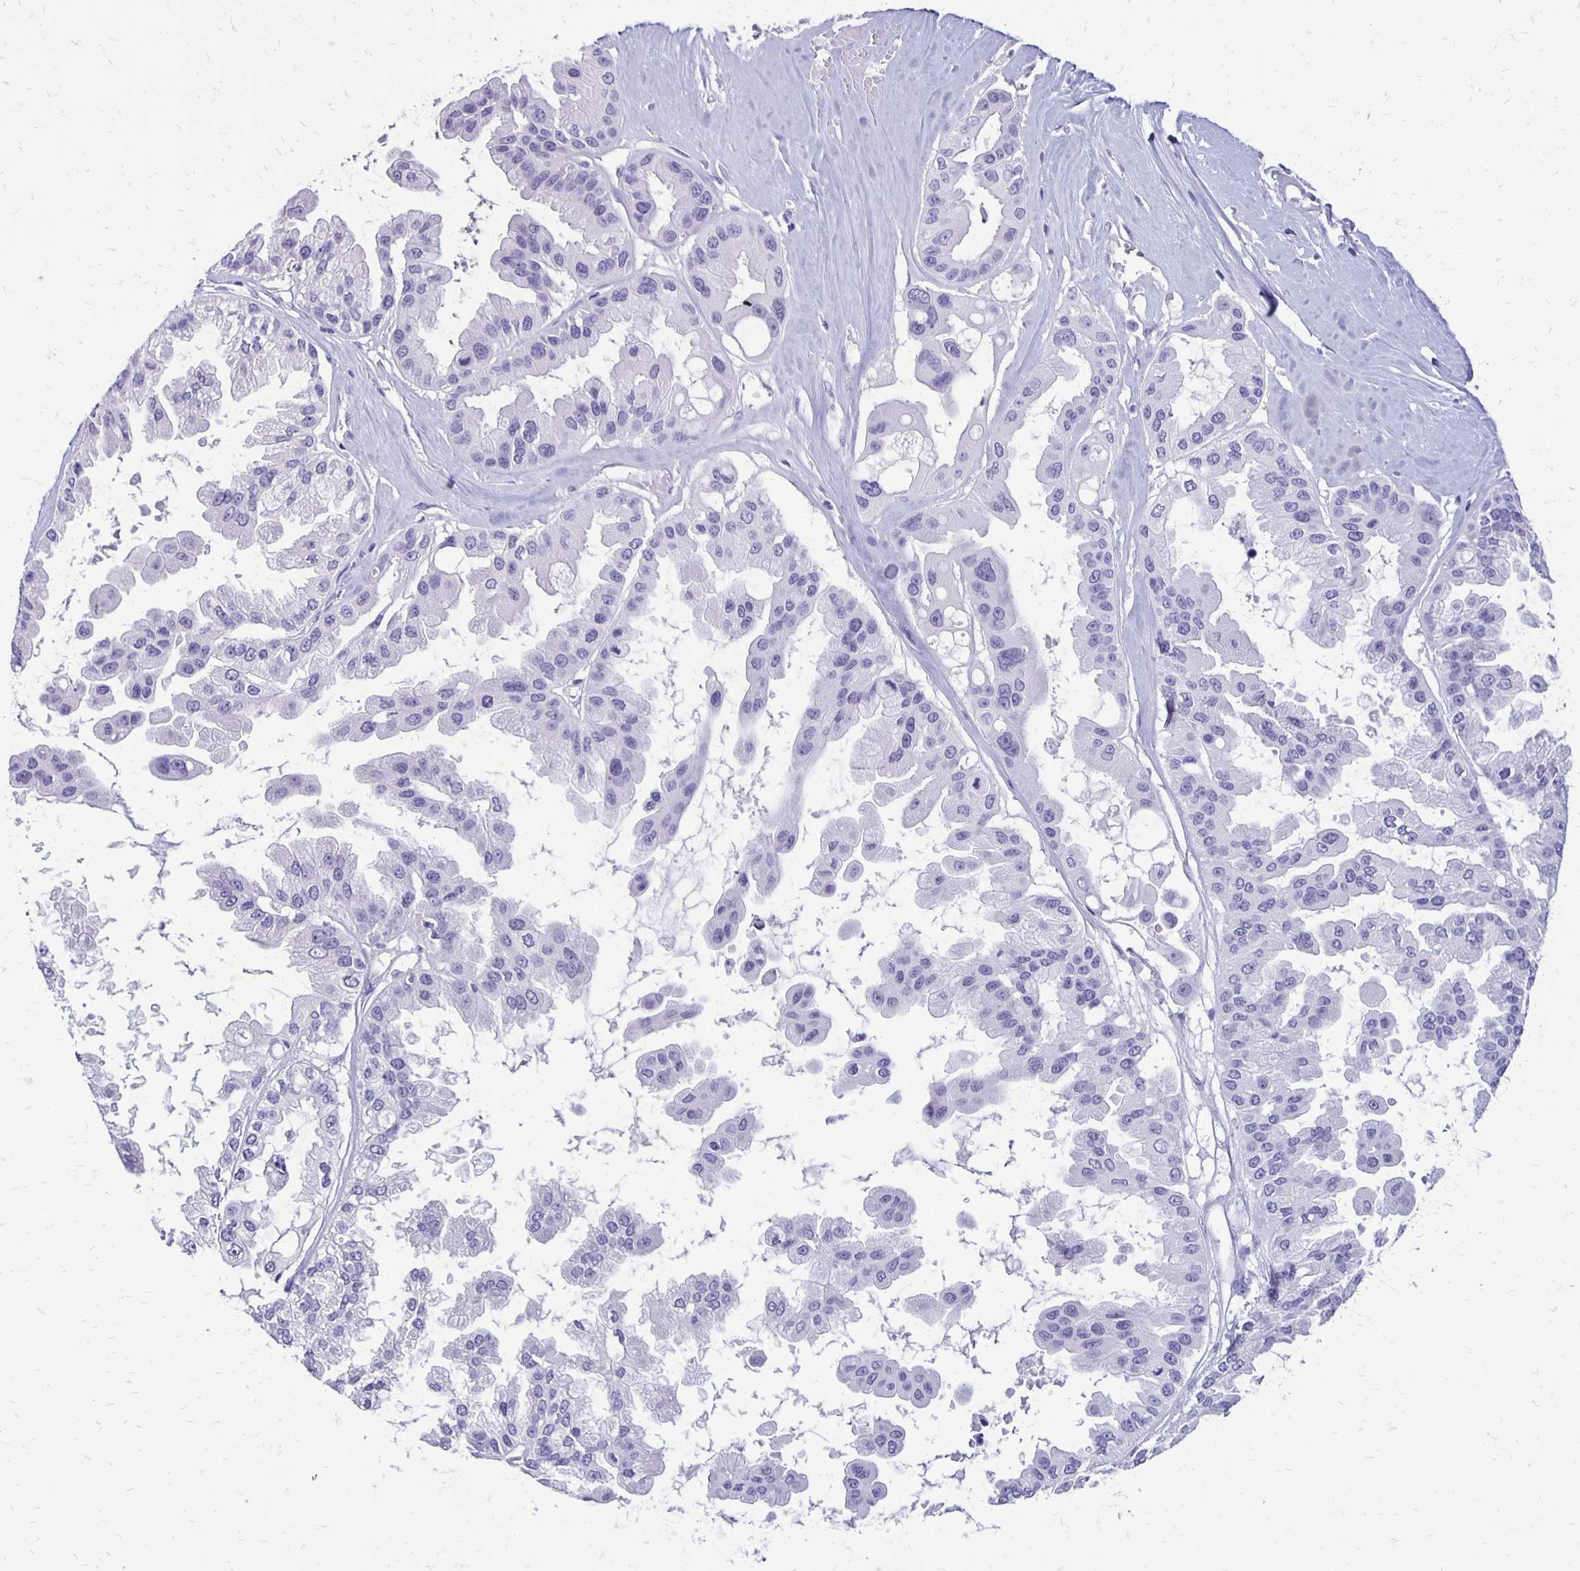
{"staining": {"intensity": "negative", "quantity": "none", "location": "none"}, "tissue": "ovarian cancer", "cell_type": "Tumor cells", "image_type": "cancer", "snomed": [{"axis": "morphology", "description": "Cystadenocarcinoma, serous, NOS"}, {"axis": "topography", "description": "Ovary"}], "caption": "This is a image of immunohistochemistry (IHC) staining of ovarian cancer, which shows no positivity in tumor cells. (DAB immunohistochemistry (IHC) with hematoxylin counter stain).", "gene": "ANKRD45", "patient": {"sex": "female", "age": 56}}